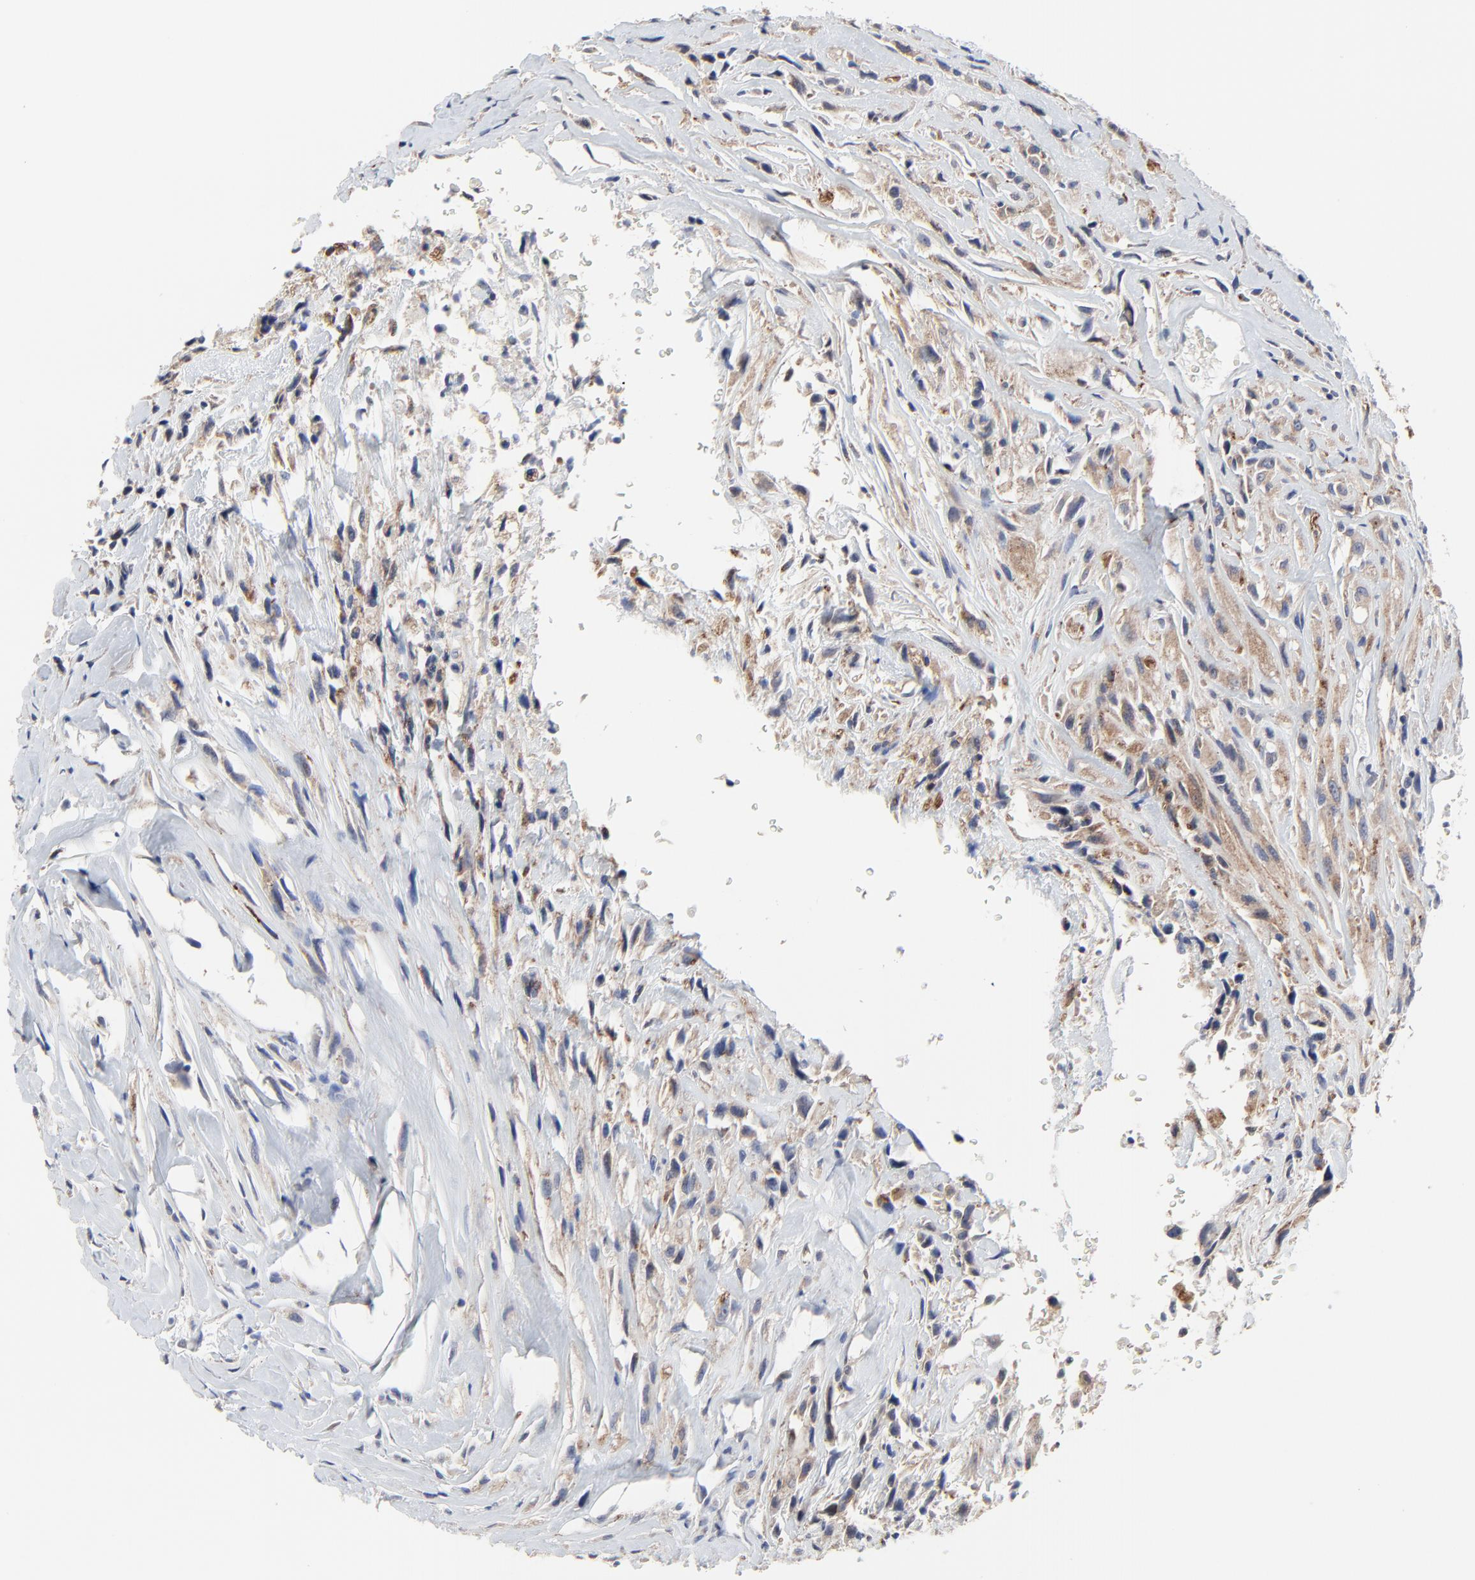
{"staining": {"intensity": "strong", "quantity": ">75%", "location": "cytoplasmic/membranous"}, "tissue": "glioma", "cell_type": "Tumor cells", "image_type": "cancer", "snomed": [{"axis": "morphology", "description": "Glioma, malignant, High grade"}, {"axis": "topography", "description": "Brain"}], "caption": "Malignant glioma (high-grade) tissue demonstrates strong cytoplasmic/membranous expression in about >75% of tumor cells, visualized by immunohistochemistry. The staining is performed using DAB brown chromogen to label protein expression. The nuclei are counter-stained blue using hematoxylin.", "gene": "DHRSX", "patient": {"sex": "male", "age": 48}}